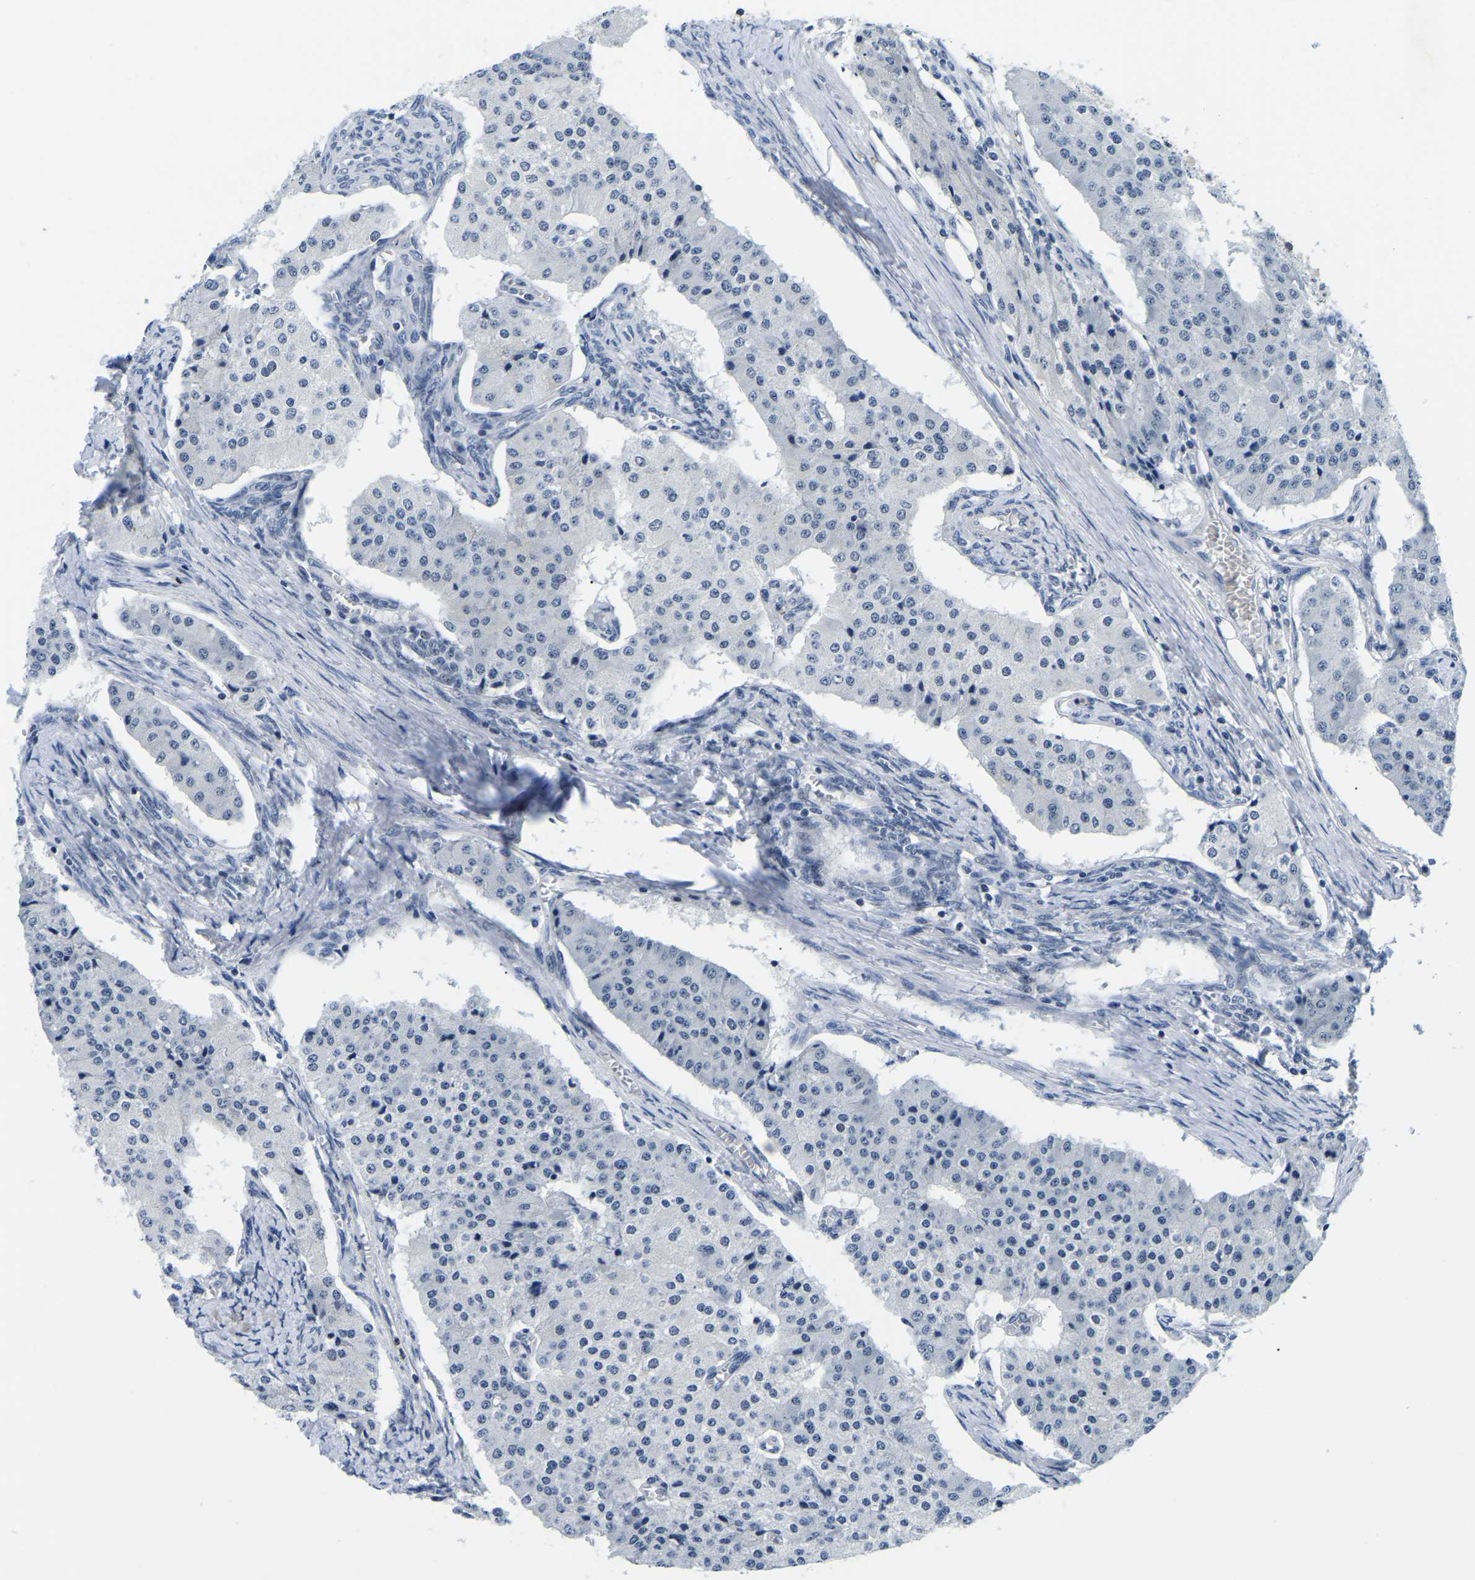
{"staining": {"intensity": "negative", "quantity": "none", "location": "none"}, "tissue": "carcinoid", "cell_type": "Tumor cells", "image_type": "cancer", "snomed": [{"axis": "morphology", "description": "Carcinoid, malignant, NOS"}, {"axis": "topography", "description": "Colon"}], "caption": "Tumor cells show no significant protein positivity in carcinoid. (DAB immunohistochemistry, high magnification).", "gene": "POLDIP3", "patient": {"sex": "female", "age": 52}}